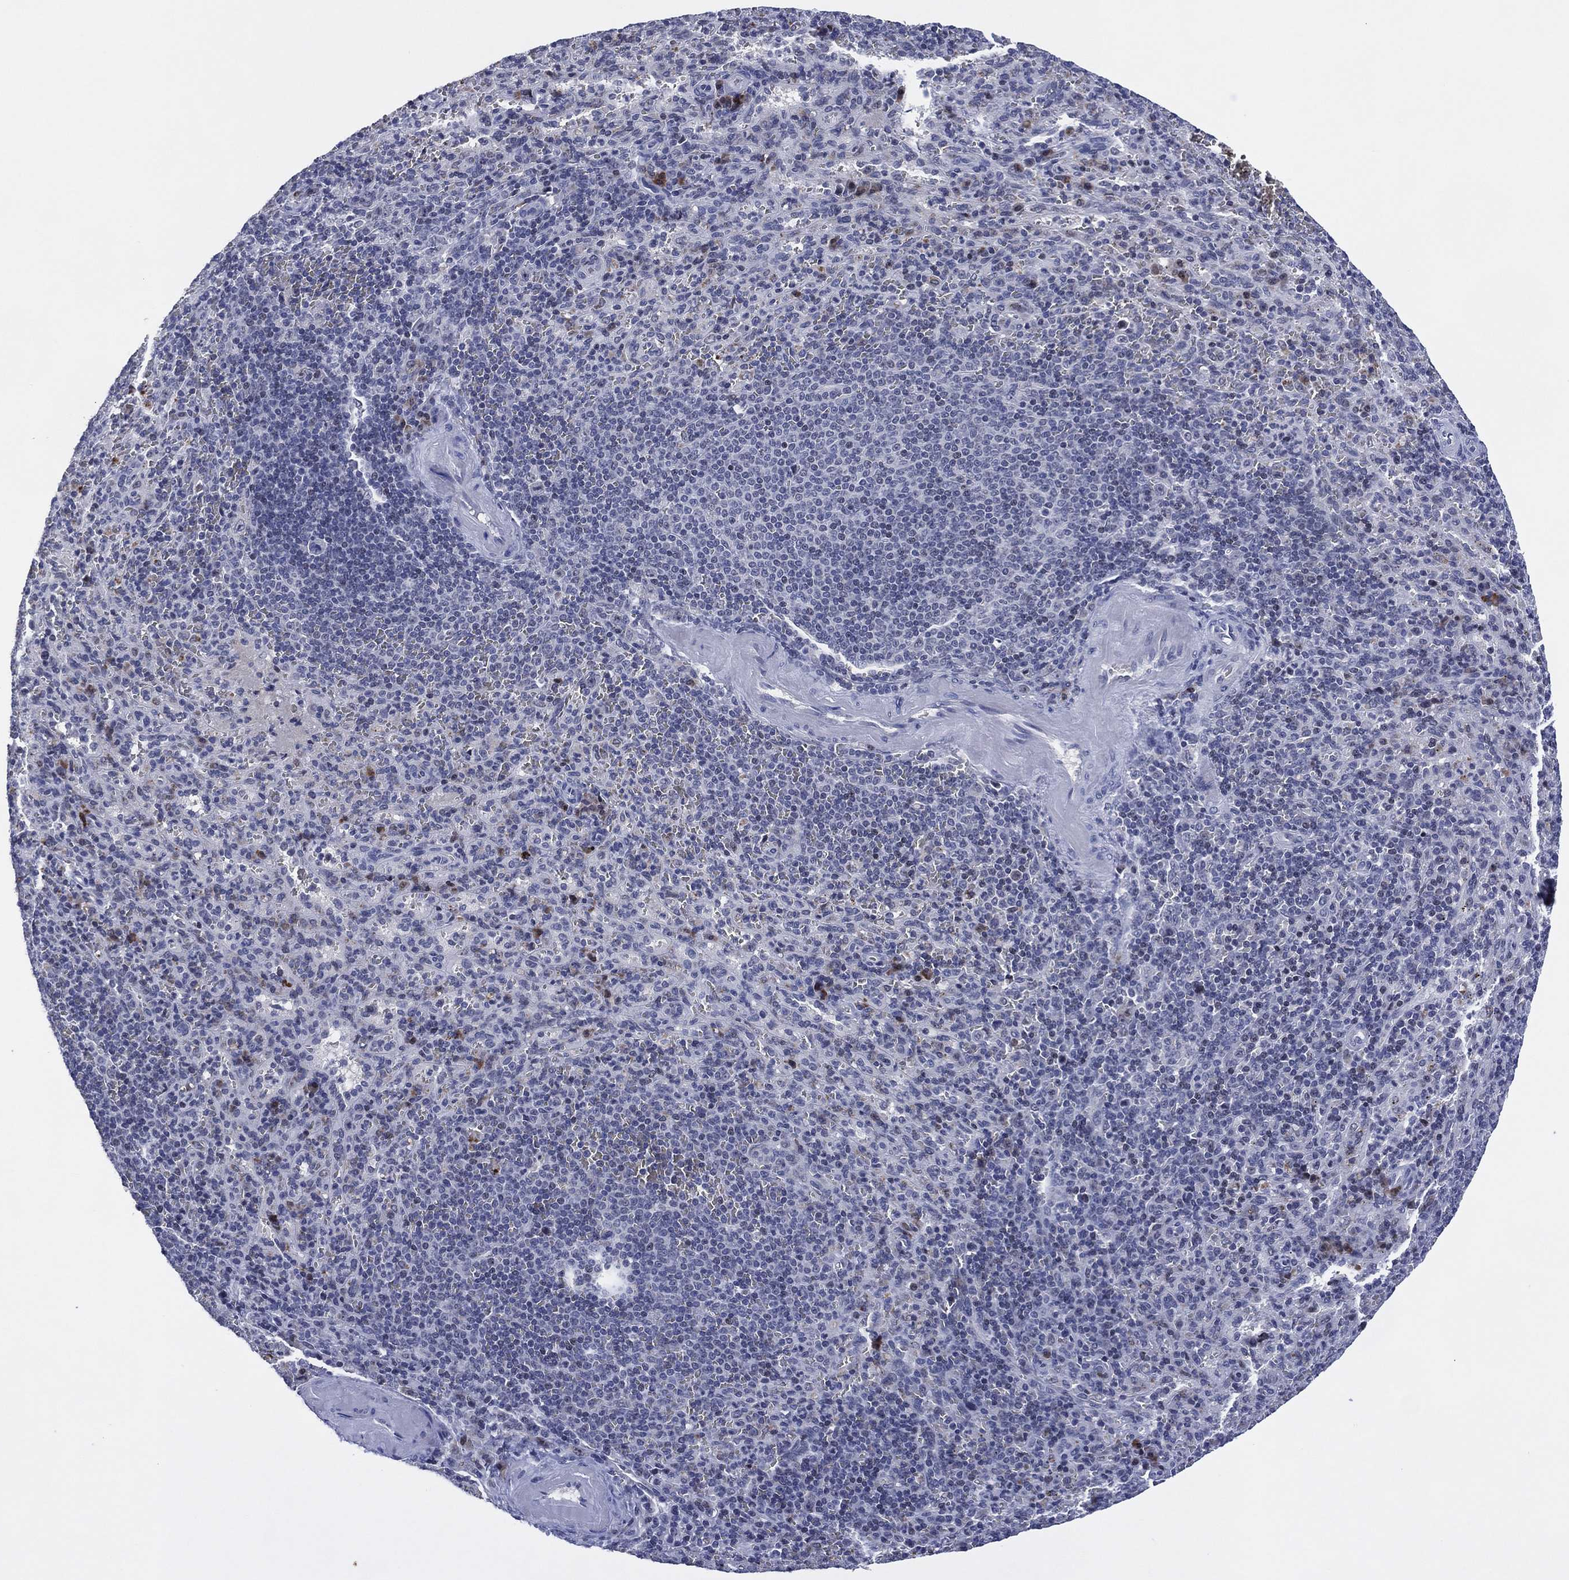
{"staining": {"intensity": "negative", "quantity": "none", "location": "none"}, "tissue": "spleen", "cell_type": "Cells in red pulp", "image_type": "normal", "snomed": [{"axis": "morphology", "description": "Normal tissue, NOS"}, {"axis": "topography", "description": "Spleen"}], "caption": "An image of spleen stained for a protein reveals no brown staining in cells in red pulp.", "gene": "USP26", "patient": {"sex": "male", "age": 57}}